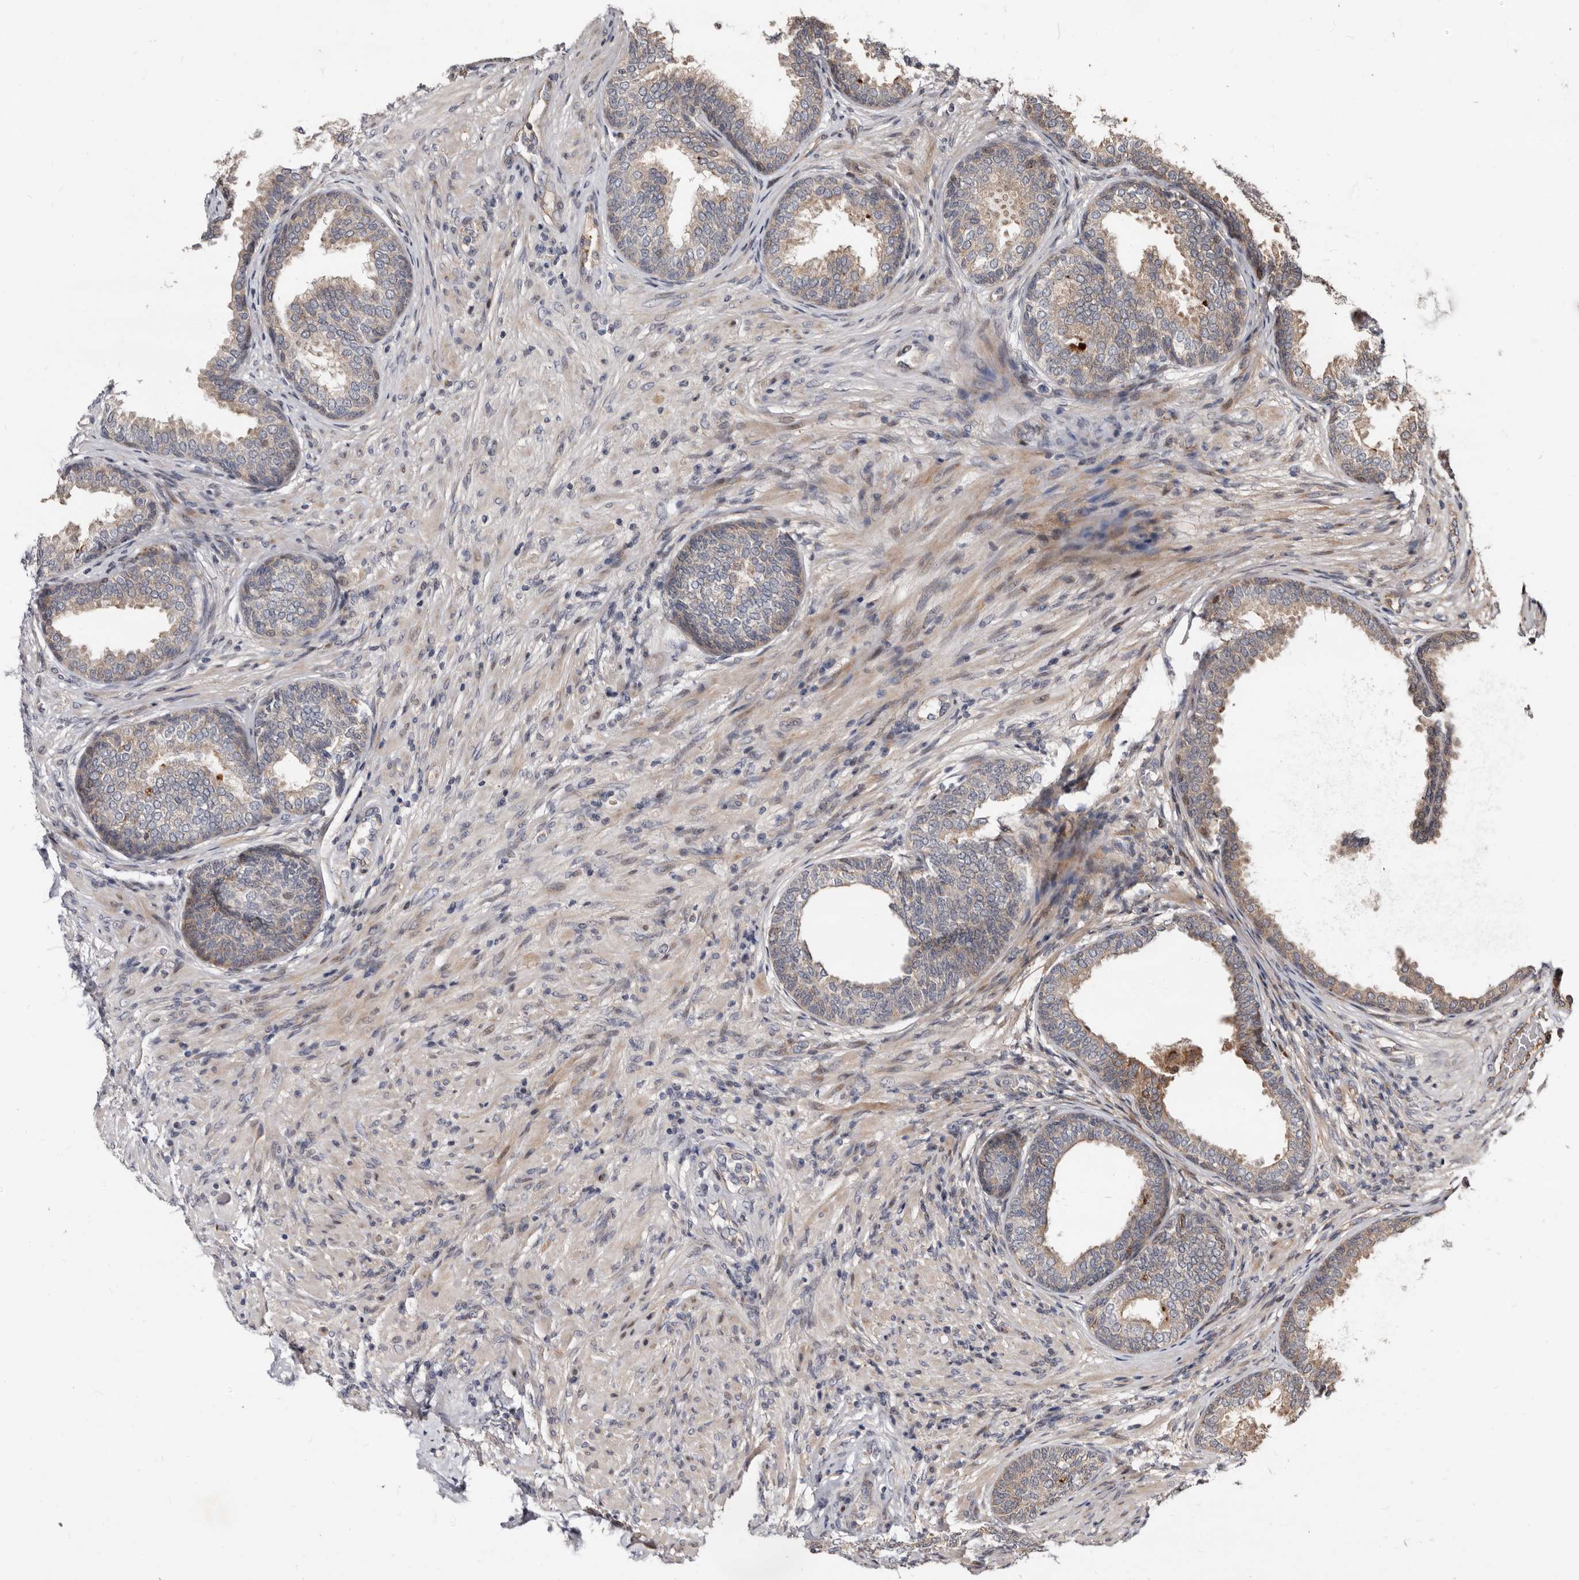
{"staining": {"intensity": "moderate", "quantity": "25%-75%", "location": "cytoplasmic/membranous"}, "tissue": "prostate", "cell_type": "Glandular cells", "image_type": "normal", "snomed": [{"axis": "morphology", "description": "Normal tissue, NOS"}, {"axis": "topography", "description": "Prostate"}], "caption": "Immunohistochemical staining of normal prostate reveals moderate cytoplasmic/membranous protein expression in about 25%-75% of glandular cells.", "gene": "WEE2", "patient": {"sex": "male", "age": 76}}